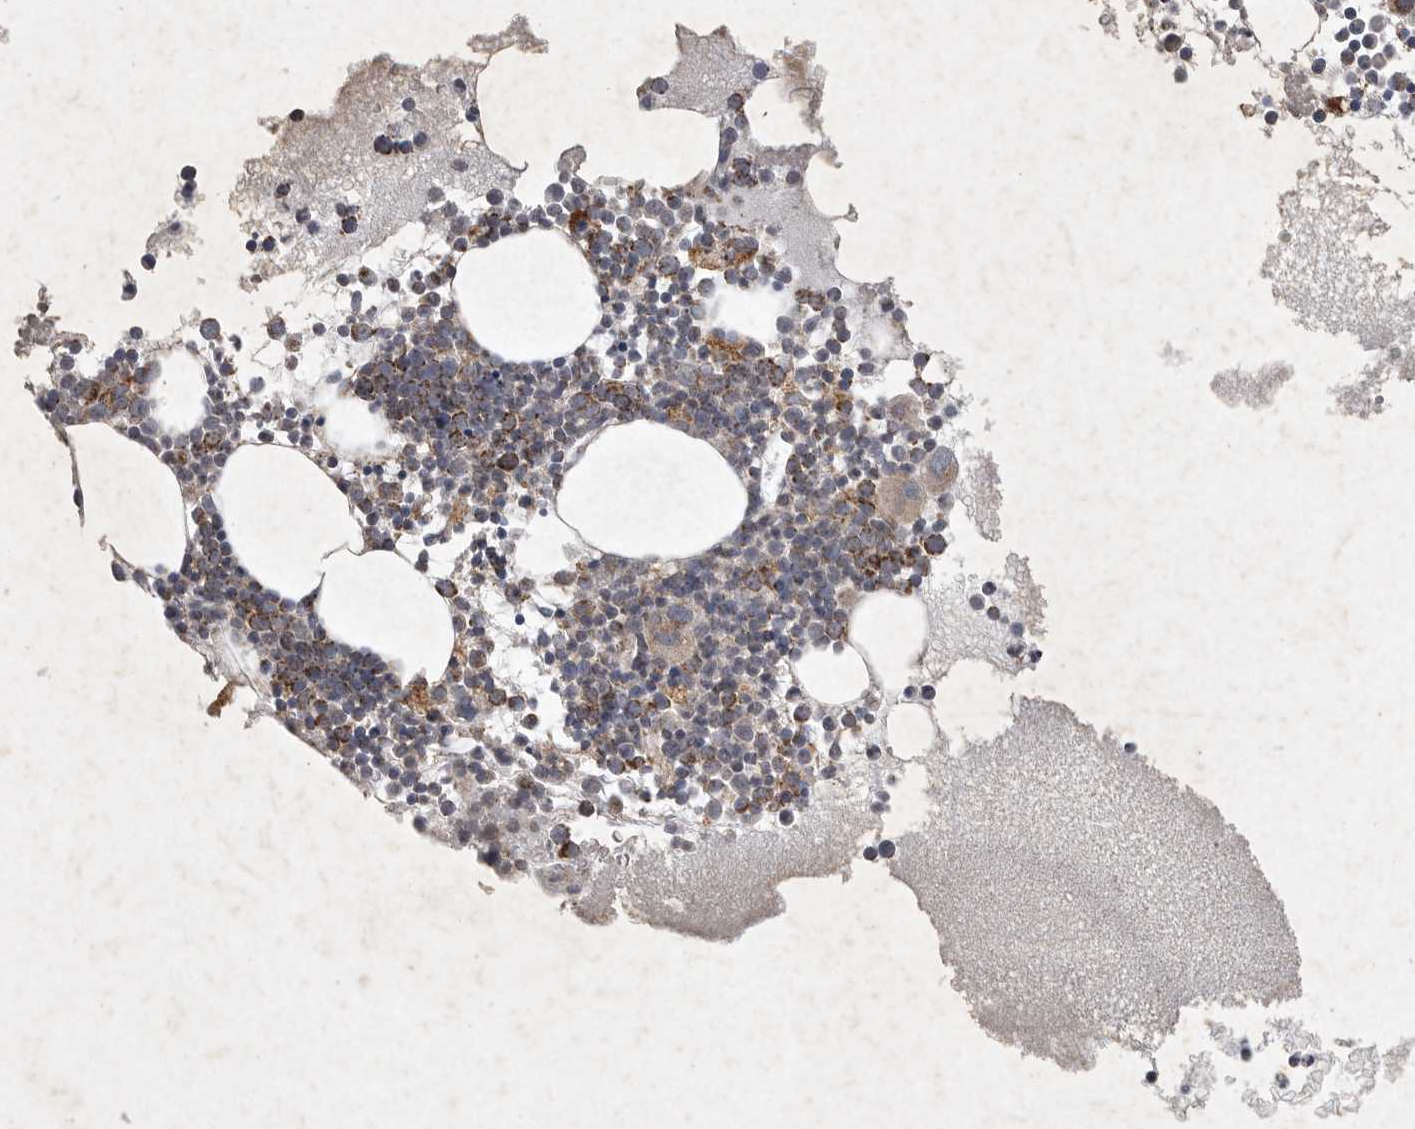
{"staining": {"intensity": "strong", "quantity": "<25%", "location": "cytoplasmic/membranous"}, "tissue": "bone marrow", "cell_type": "Hematopoietic cells", "image_type": "normal", "snomed": [{"axis": "morphology", "description": "Normal tissue, NOS"}, {"axis": "morphology", "description": "Inflammation, NOS"}, {"axis": "topography", "description": "Bone marrow"}], "caption": "Protein staining of benign bone marrow shows strong cytoplasmic/membranous positivity in approximately <25% of hematopoietic cells.", "gene": "DDR1", "patient": {"sex": "female", "age": 45}}